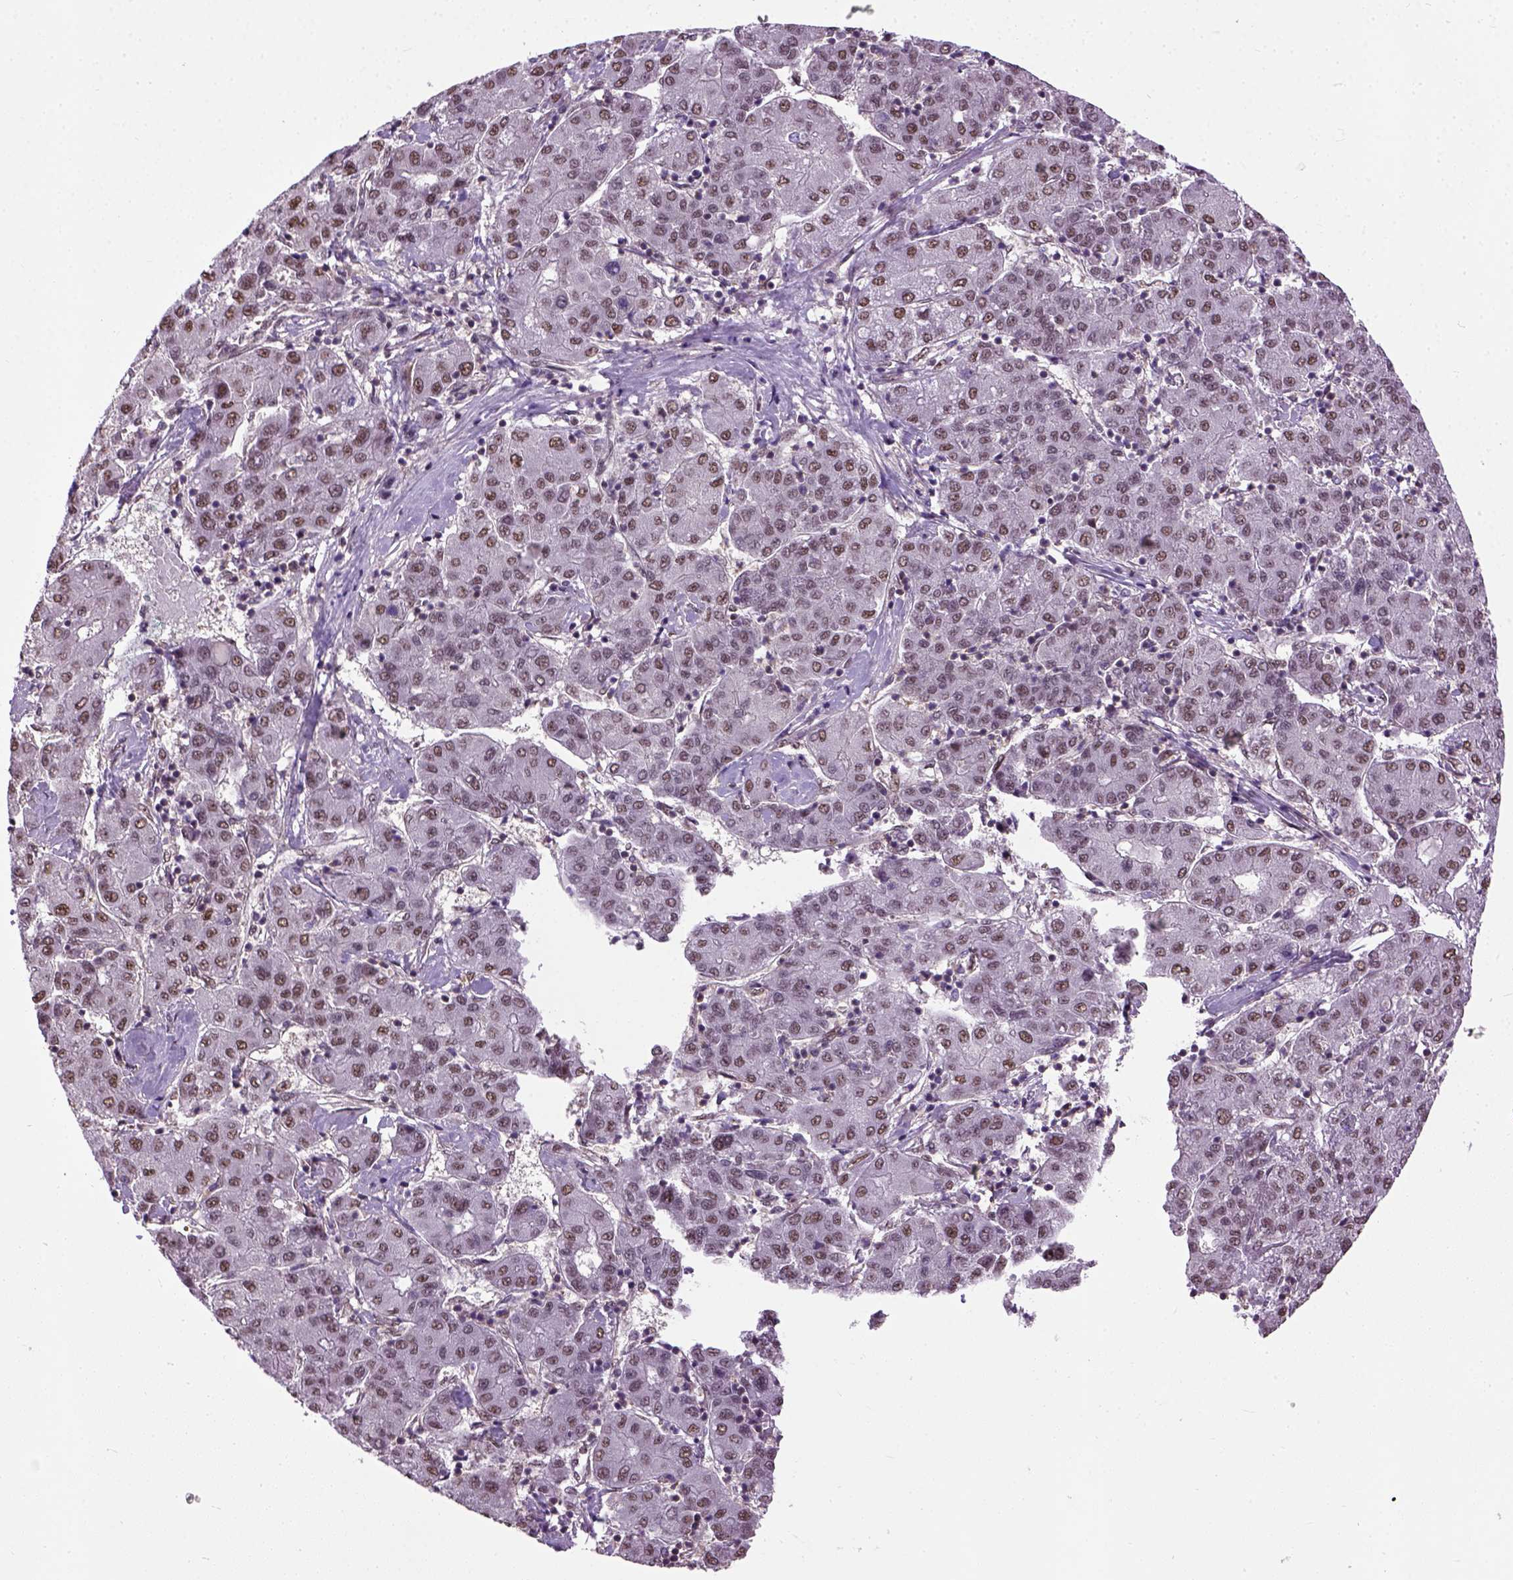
{"staining": {"intensity": "moderate", "quantity": ">75%", "location": "nuclear"}, "tissue": "liver cancer", "cell_type": "Tumor cells", "image_type": "cancer", "snomed": [{"axis": "morphology", "description": "Carcinoma, Hepatocellular, NOS"}, {"axis": "topography", "description": "Liver"}], "caption": "The photomicrograph demonstrates immunohistochemical staining of liver cancer. There is moderate nuclear expression is identified in approximately >75% of tumor cells. The staining was performed using DAB (3,3'-diaminobenzidine), with brown indicating positive protein expression. Nuclei are stained blue with hematoxylin.", "gene": "UBA3", "patient": {"sex": "male", "age": 65}}